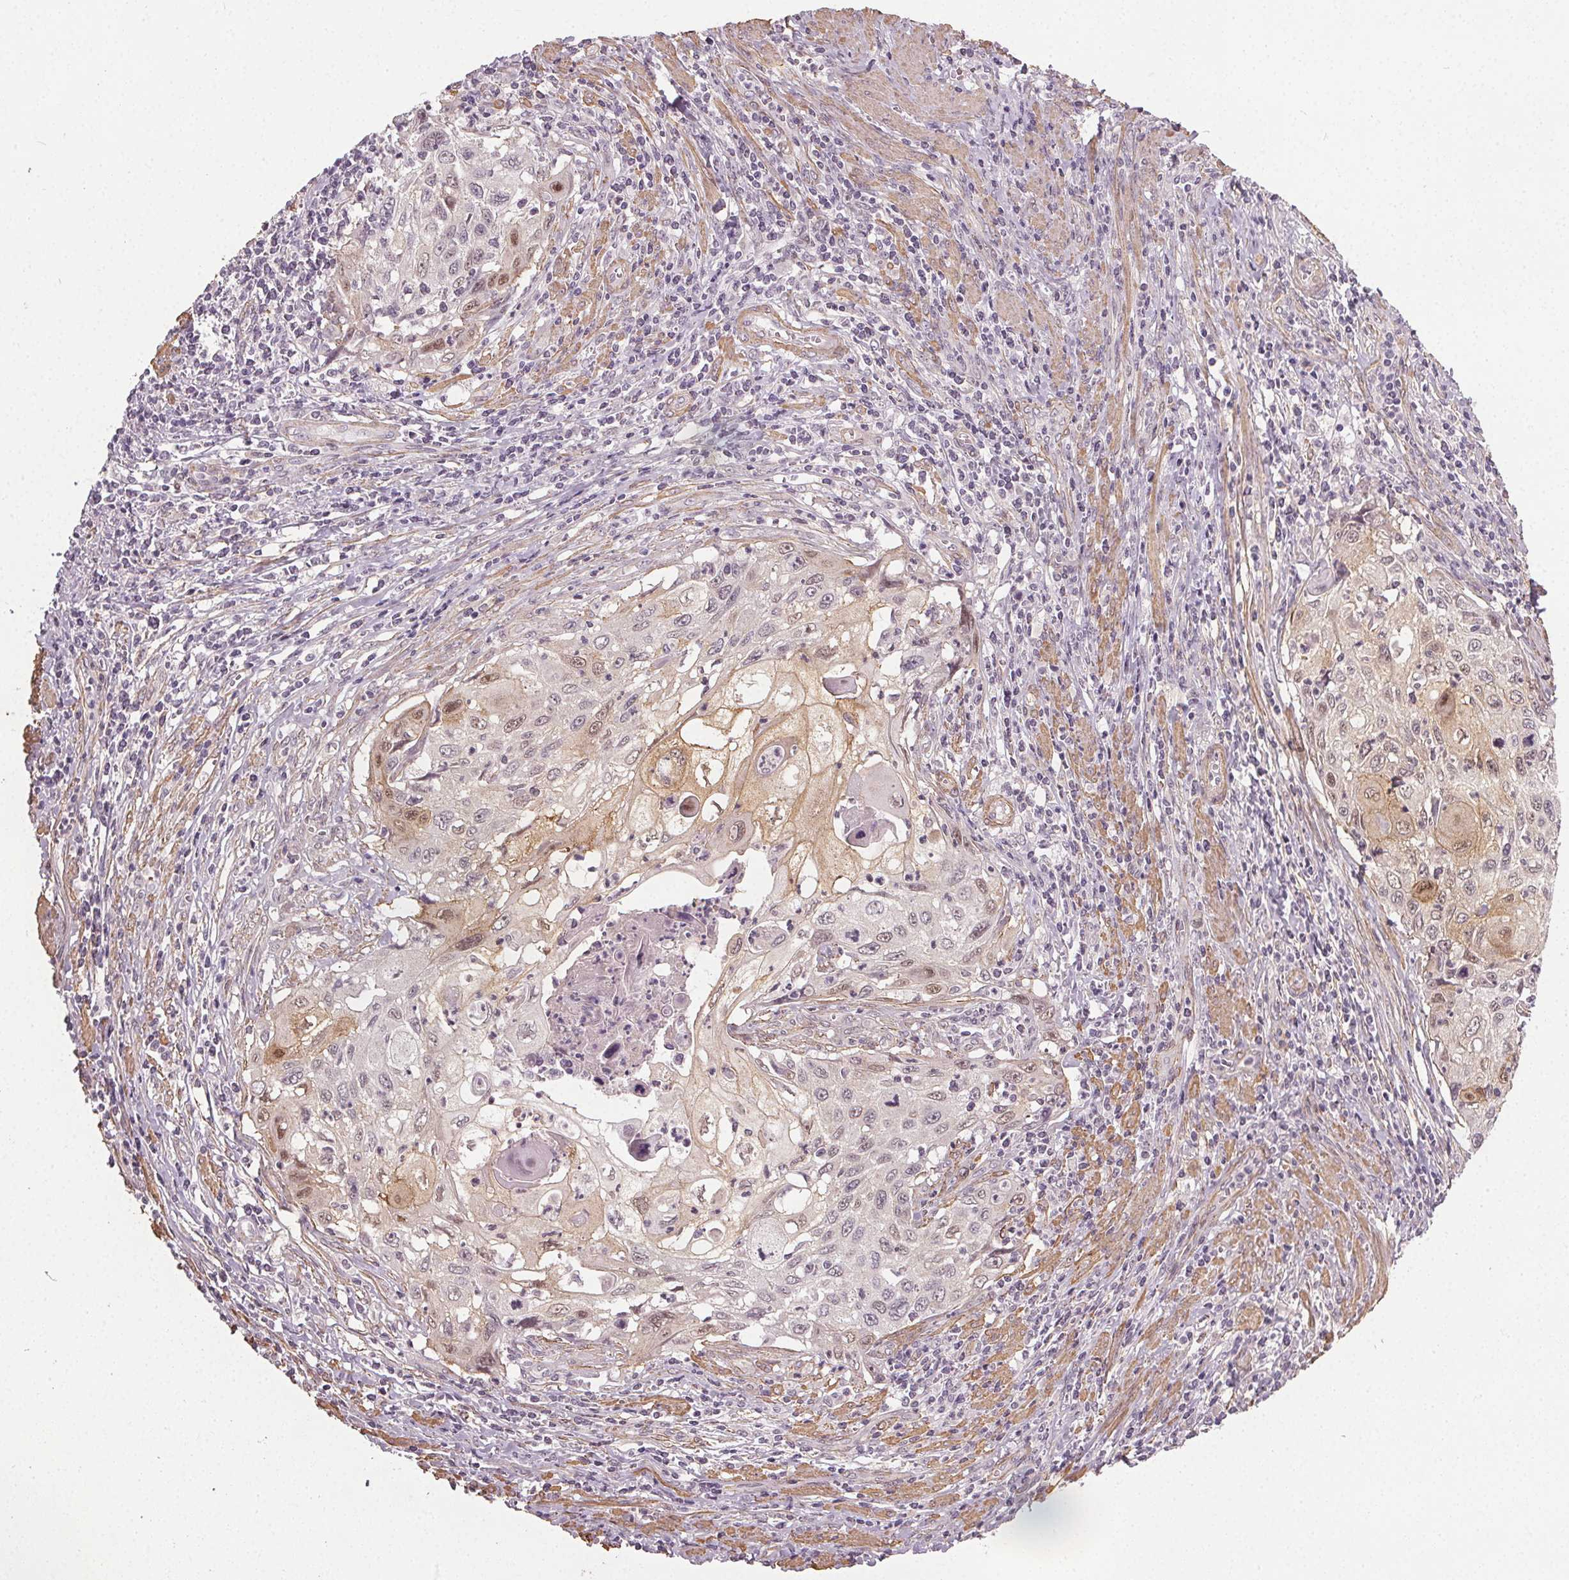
{"staining": {"intensity": "moderate", "quantity": "25%-75%", "location": "nuclear"}, "tissue": "cervical cancer", "cell_type": "Tumor cells", "image_type": "cancer", "snomed": [{"axis": "morphology", "description": "Squamous cell carcinoma, NOS"}, {"axis": "topography", "description": "Cervix"}], "caption": "Protein staining shows moderate nuclear positivity in approximately 25%-75% of tumor cells in cervical squamous cell carcinoma. Using DAB (3,3'-diaminobenzidine) (brown) and hematoxylin (blue) stains, captured at high magnification using brightfield microscopy.", "gene": "PKP1", "patient": {"sex": "female", "age": 70}}